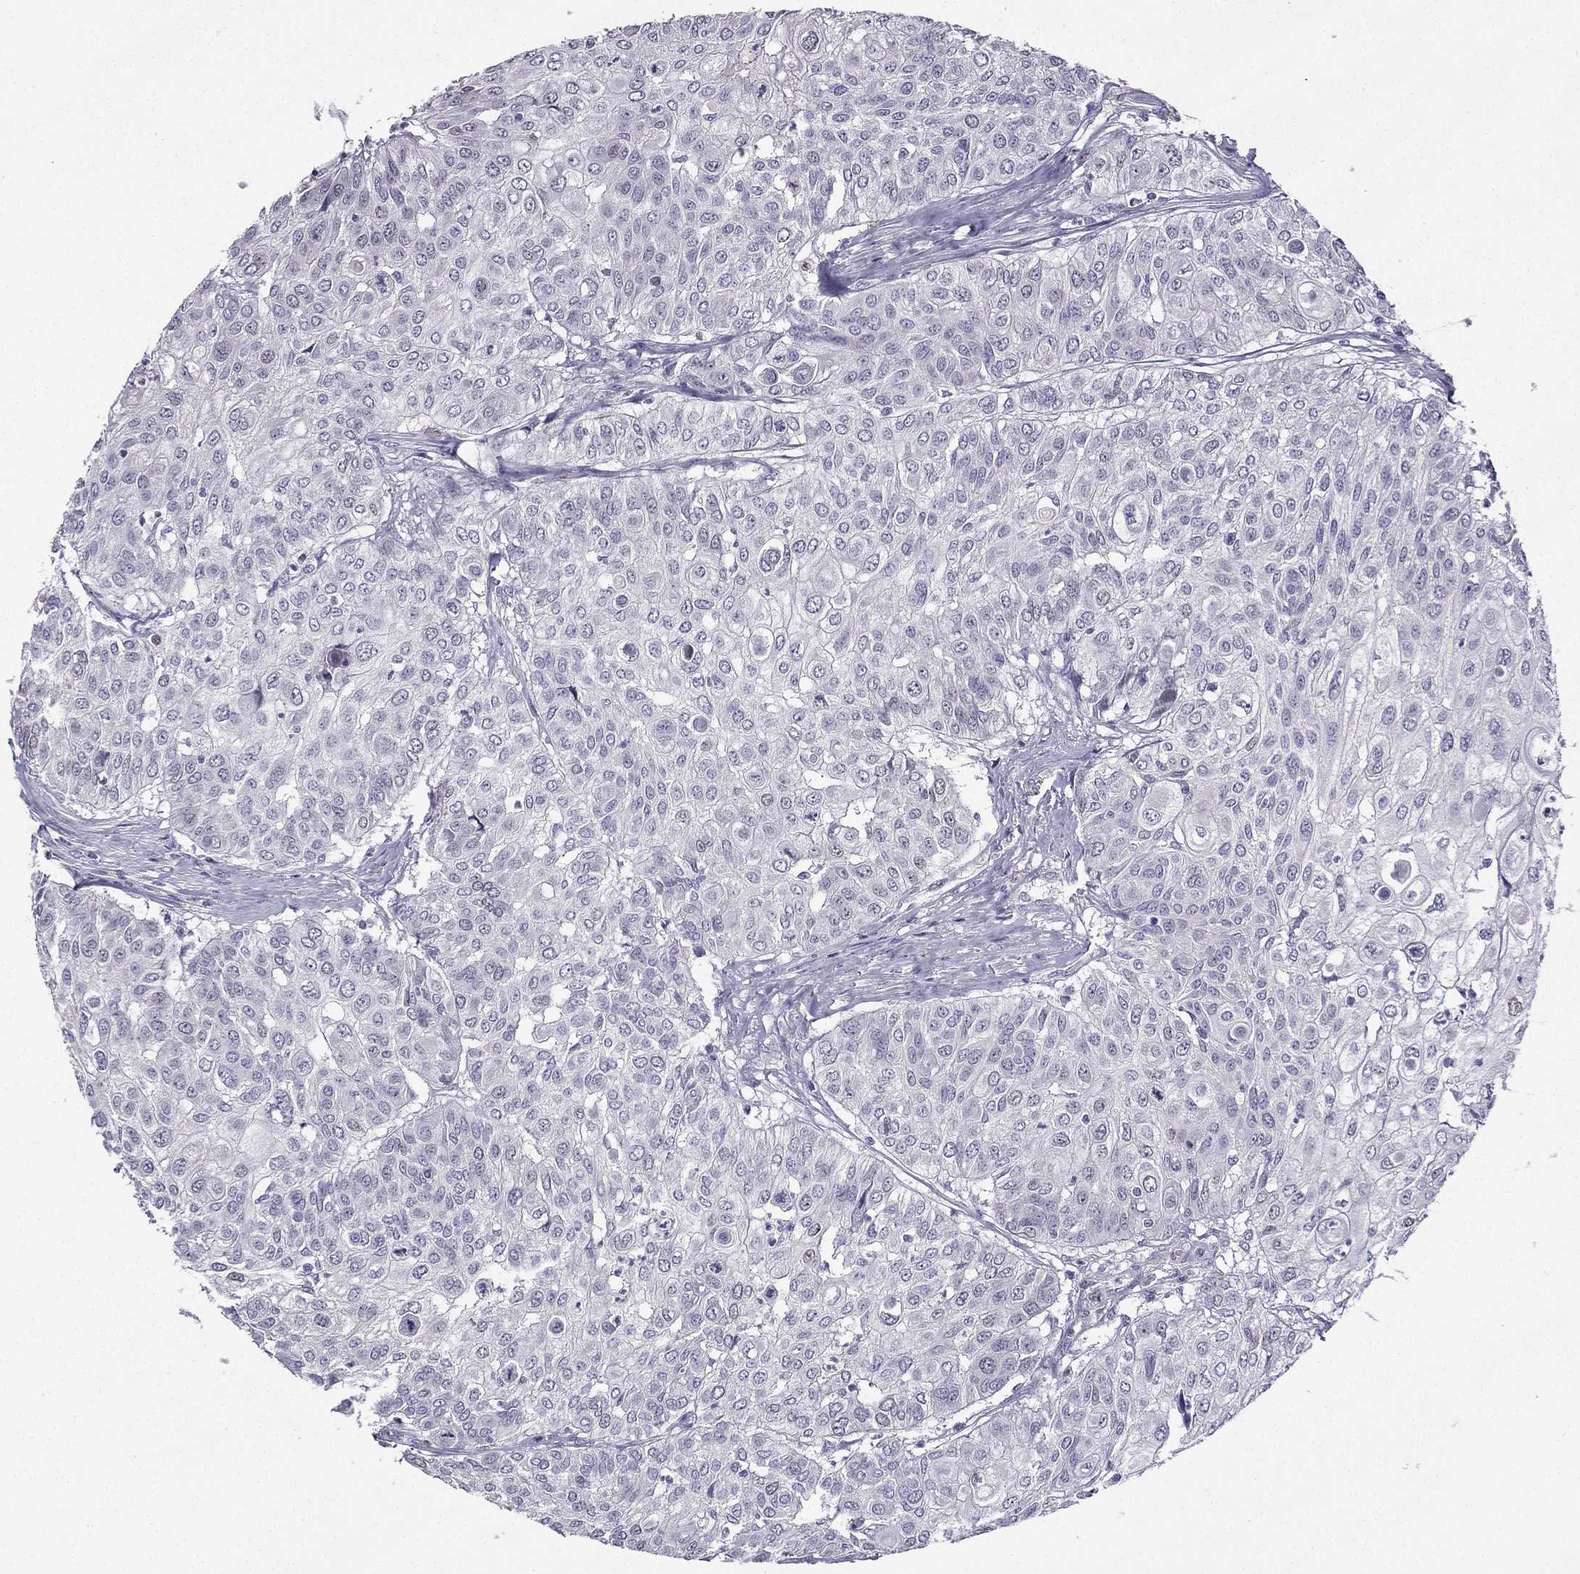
{"staining": {"intensity": "negative", "quantity": "none", "location": "none"}, "tissue": "urothelial cancer", "cell_type": "Tumor cells", "image_type": "cancer", "snomed": [{"axis": "morphology", "description": "Urothelial carcinoma, High grade"}, {"axis": "topography", "description": "Urinary bladder"}], "caption": "There is no significant staining in tumor cells of urothelial cancer. (DAB immunohistochemistry (IHC) with hematoxylin counter stain).", "gene": "UHRF1", "patient": {"sex": "female", "age": 79}}